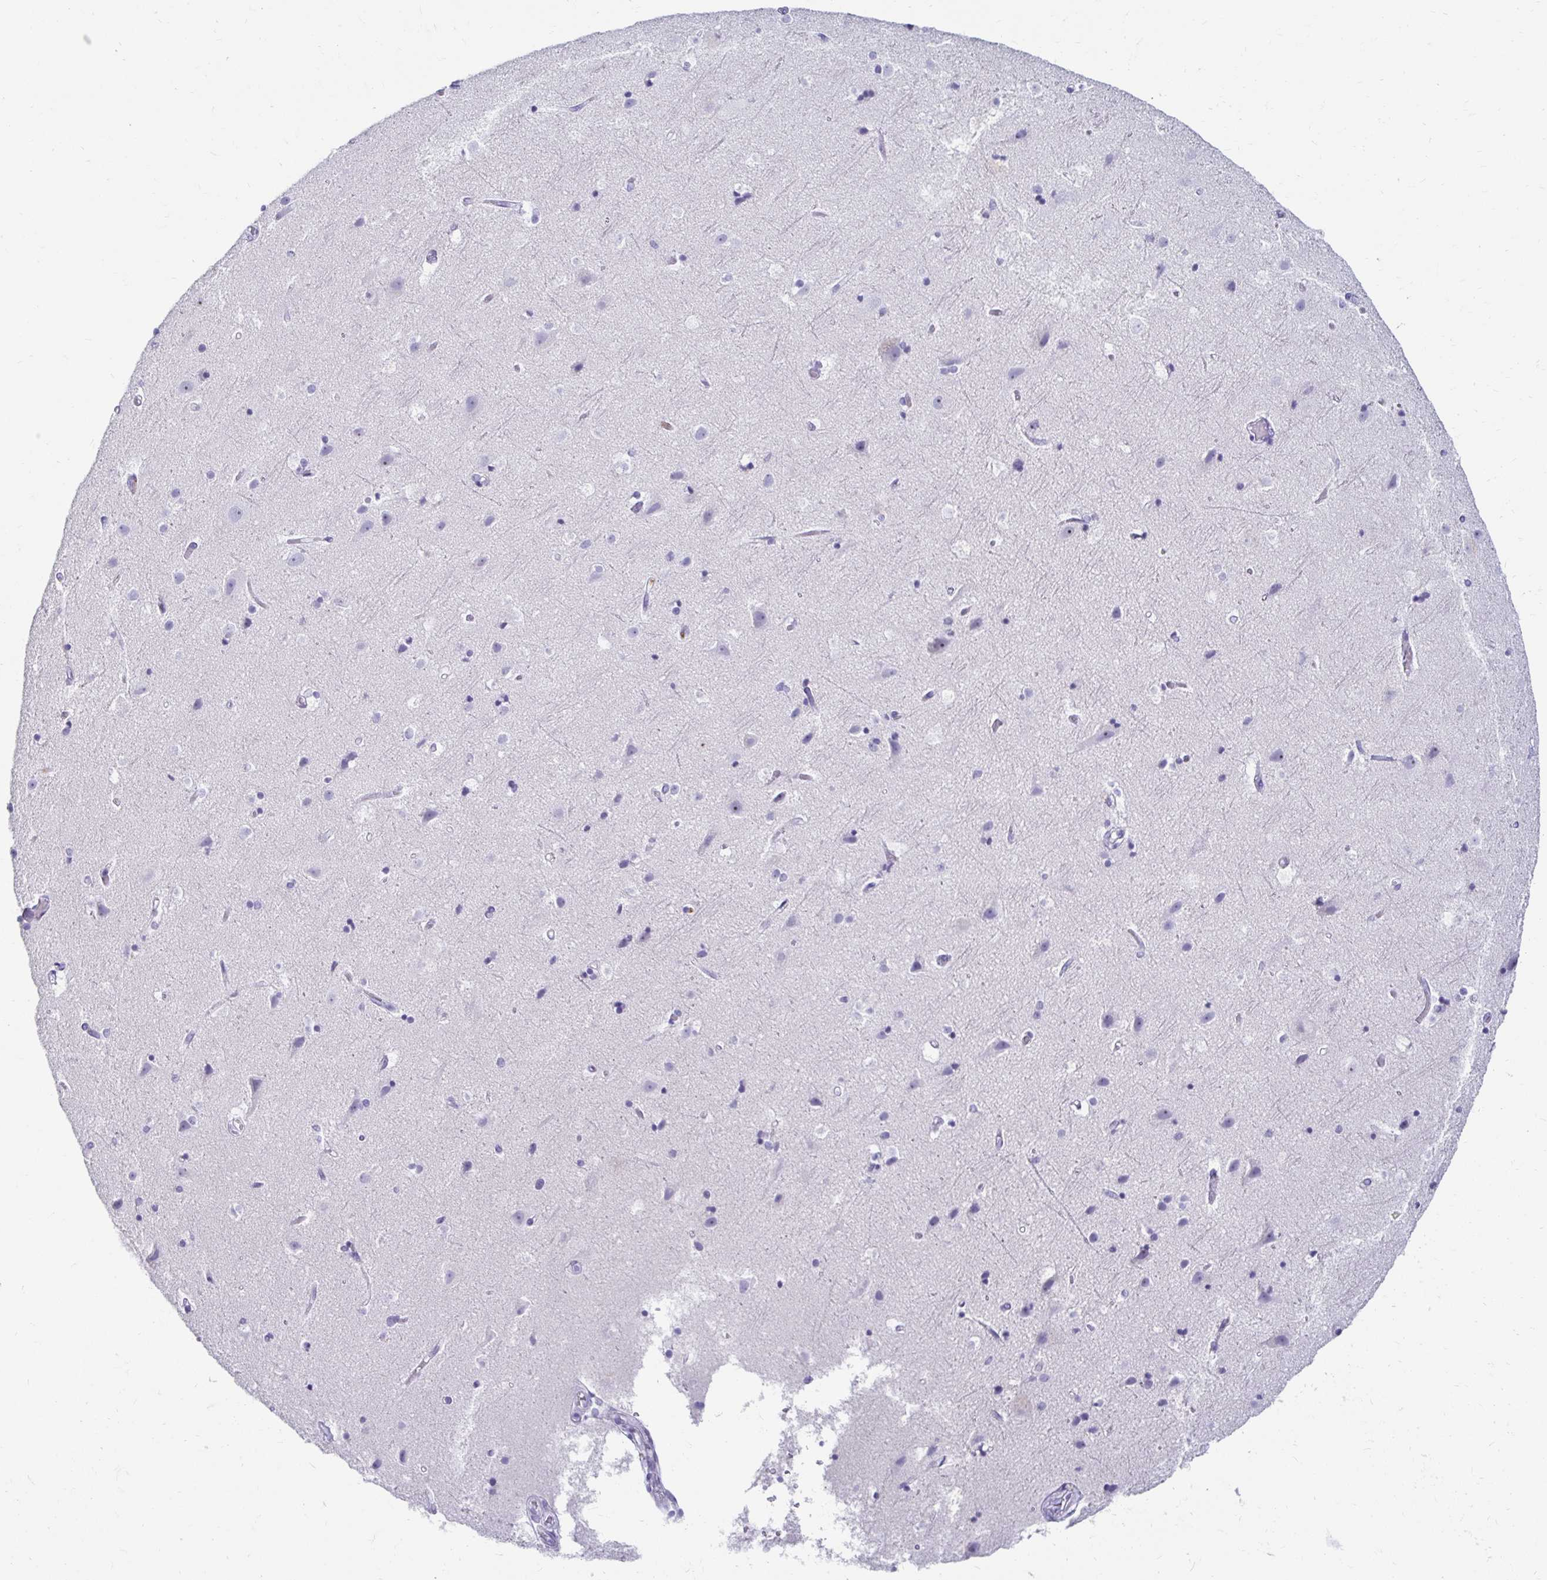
{"staining": {"intensity": "negative", "quantity": "none", "location": "none"}, "tissue": "cerebral cortex", "cell_type": "Endothelial cells", "image_type": "normal", "snomed": [{"axis": "morphology", "description": "Normal tissue, NOS"}, {"axis": "topography", "description": "Cerebral cortex"}], "caption": "Endothelial cells show no significant expression in unremarkable cerebral cortex. (DAB (3,3'-diaminobenzidine) IHC, high magnification).", "gene": "CST6", "patient": {"sex": "female", "age": 52}}